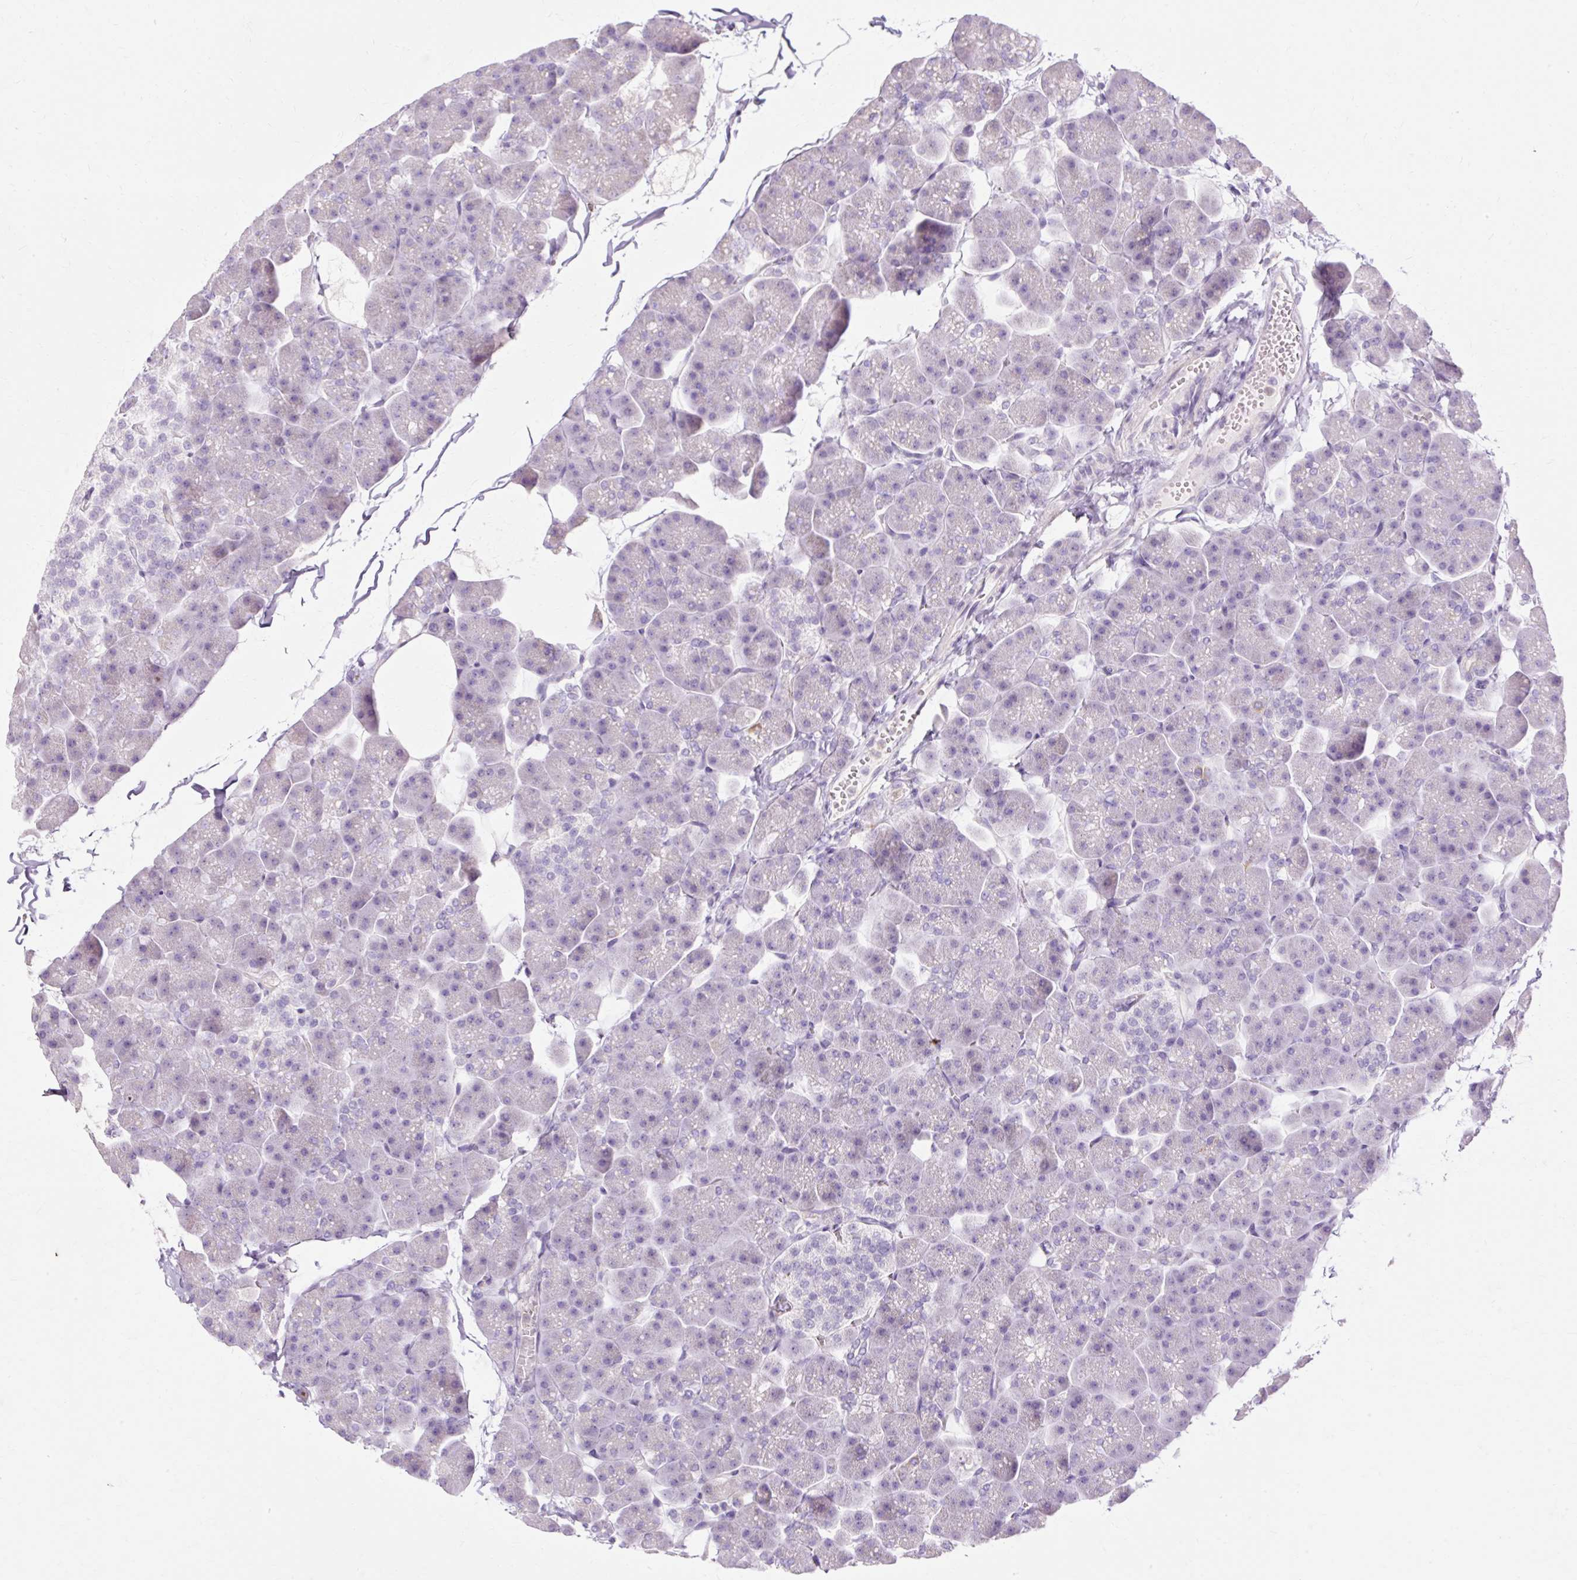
{"staining": {"intensity": "negative", "quantity": "none", "location": "none"}, "tissue": "pancreas", "cell_type": "Exocrine glandular cells", "image_type": "normal", "snomed": [{"axis": "morphology", "description": "Normal tissue, NOS"}, {"axis": "topography", "description": "Pancreas"}], "caption": "An IHC micrograph of benign pancreas is shown. There is no staining in exocrine glandular cells of pancreas. (Immunohistochemistry, brightfield microscopy, high magnification).", "gene": "HSD11B1", "patient": {"sex": "male", "age": 35}}